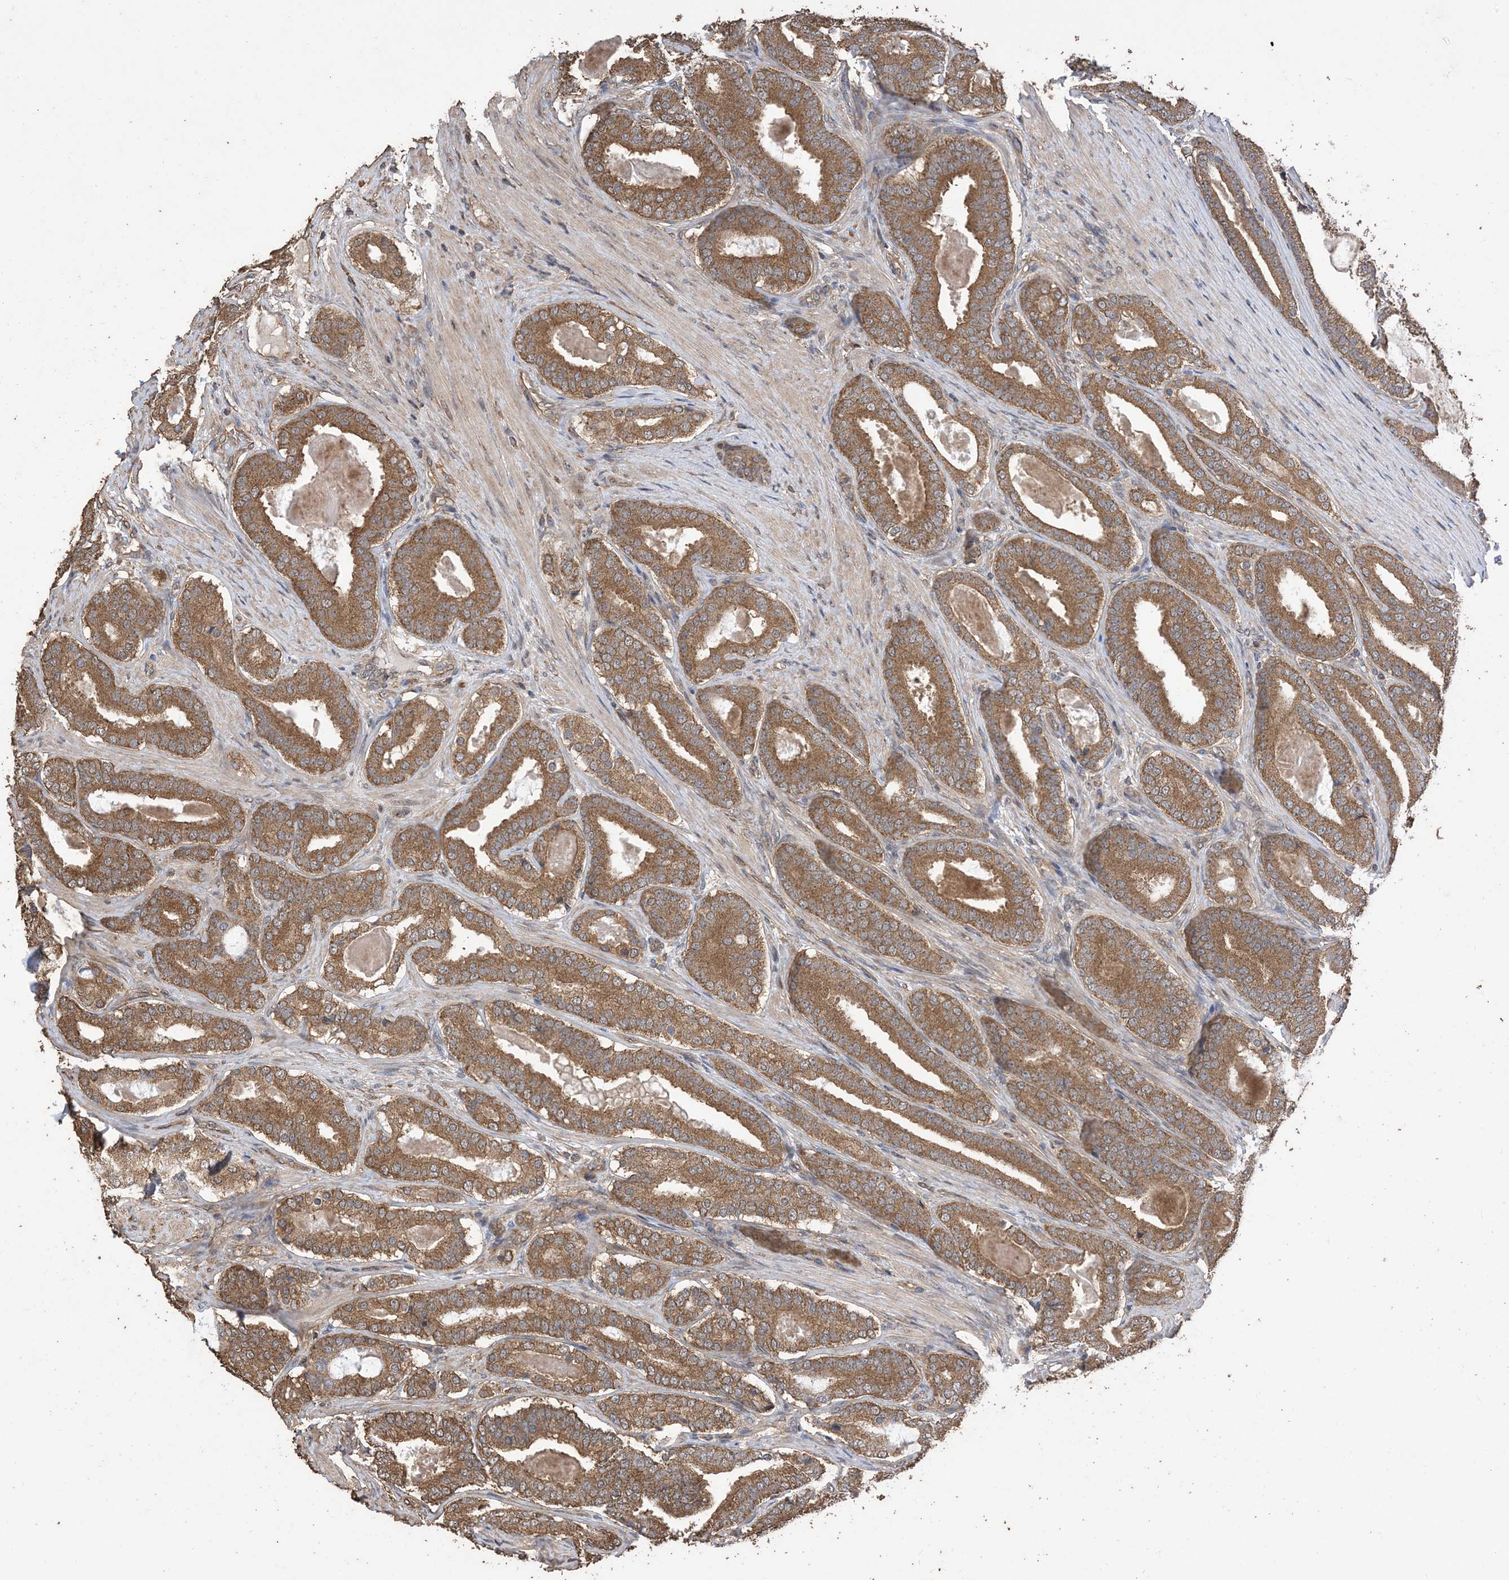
{"staining": {"intensity": "moderate", "quantity": ">75%", "location": "cytoplasmic/membranous"}, "tissue": "prostate cancer", "cell_type": "Tumor cells", "image_type": "cancer", "snomed": [{"axis": "morphology", "description": "Adenocarcinoma, High grade"}, {"axis": "topography", "description": "Prostate"}], "caption": "This is an image of immunohistochemistry staining of prostate cancer (high-grade adenocarcinoma), which shows moderate positivity in the cytoplasmic/membranous of tumor cells.", "gene": "ZKSCAN5", "patient": {"sex": "male", "age": 60}}